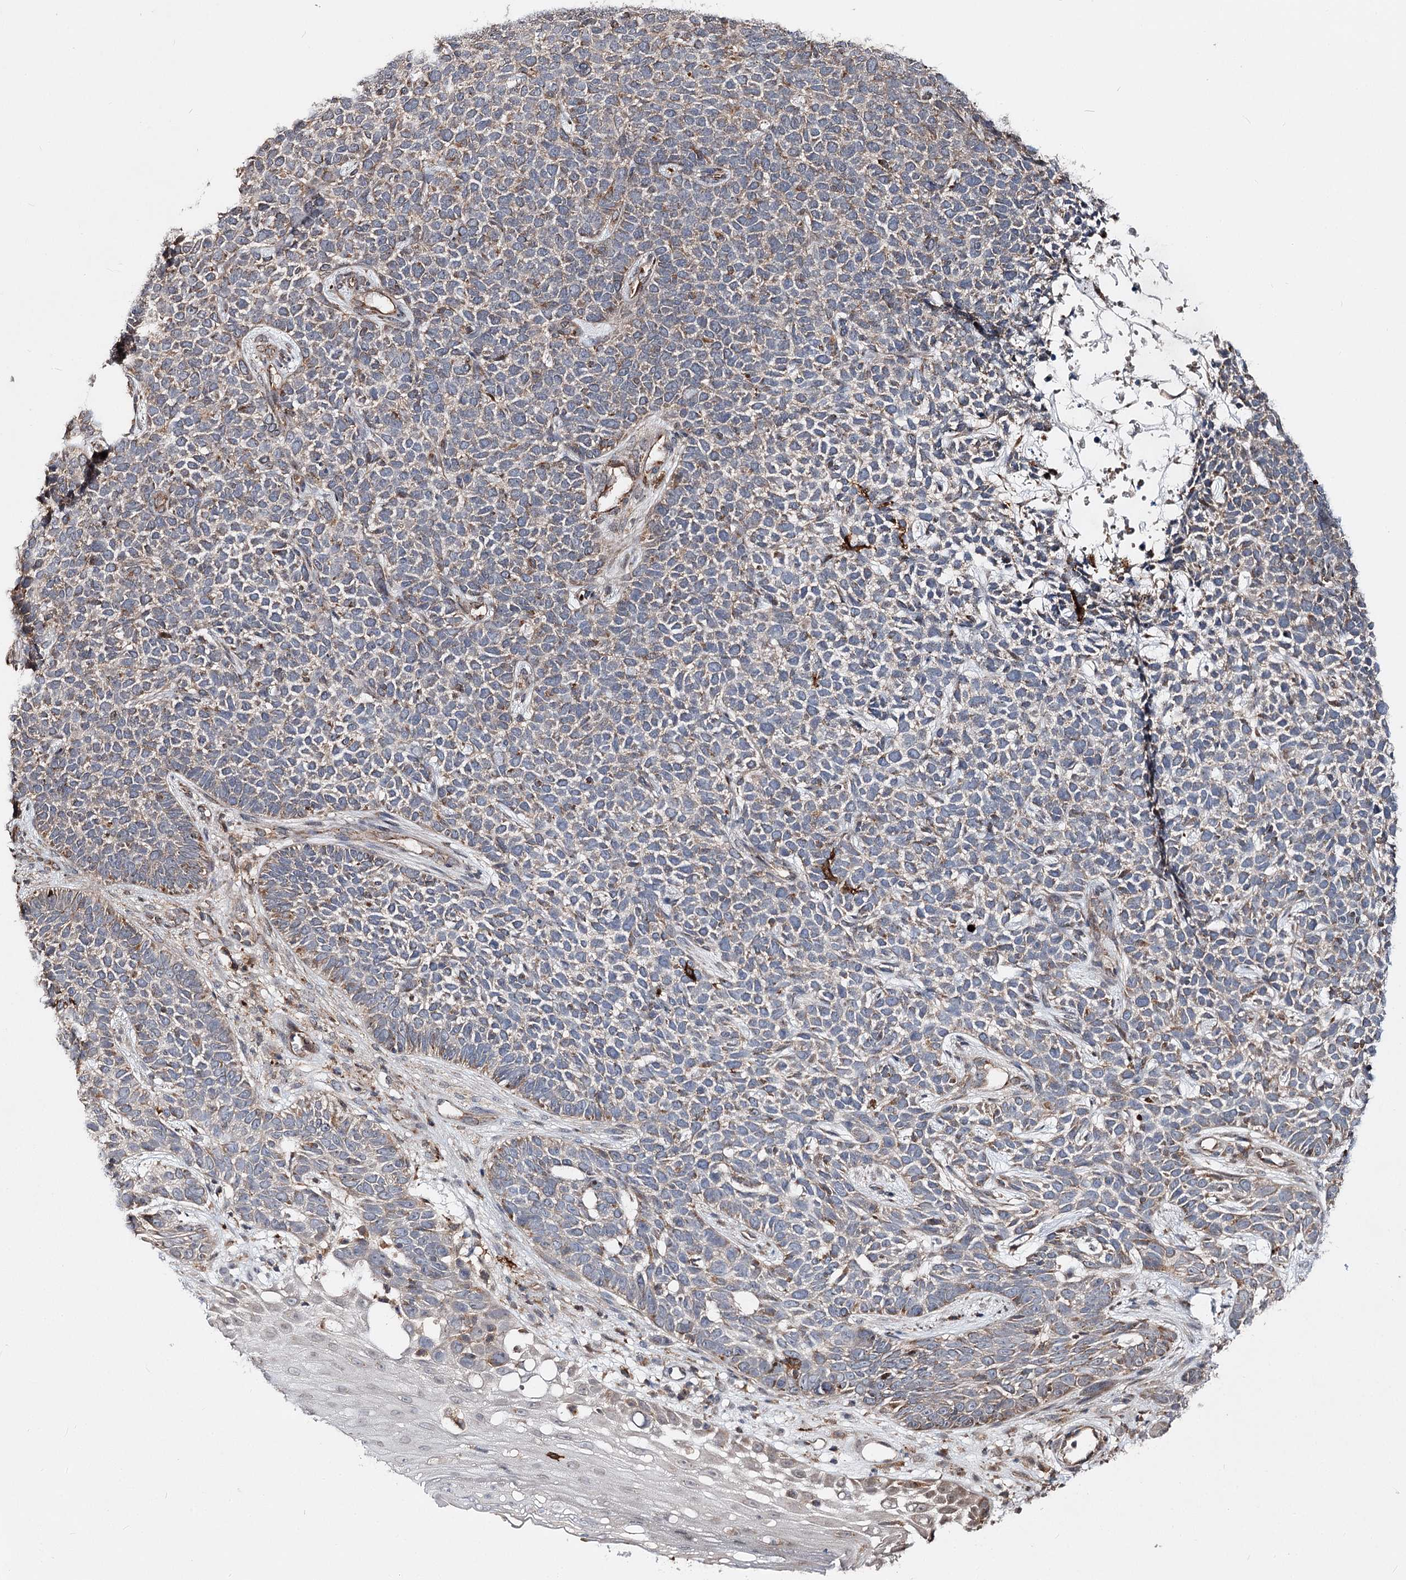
{"staining": {"intensity": "weak", "quantity": "25%-75%", "location": "cytoplasmic/membranous"}, "tissue": "skin cancer", "cell_type": "Tumor cells", "image_type": "cancer", "snomed": [{"axis": "morphology", "description": "Basal cell carcinoma"}, {"axis": "topography", "description": "Skin"}], "caption": "DAB immunohistochemical staining of human skin basal cell carcinoma demonstrates weak cytoplasmic/membranous protein expression in approximately 25%-75% of tumor cells.", "gene": "MINDY3", "patient": {"sex": "female", "age": 84}}